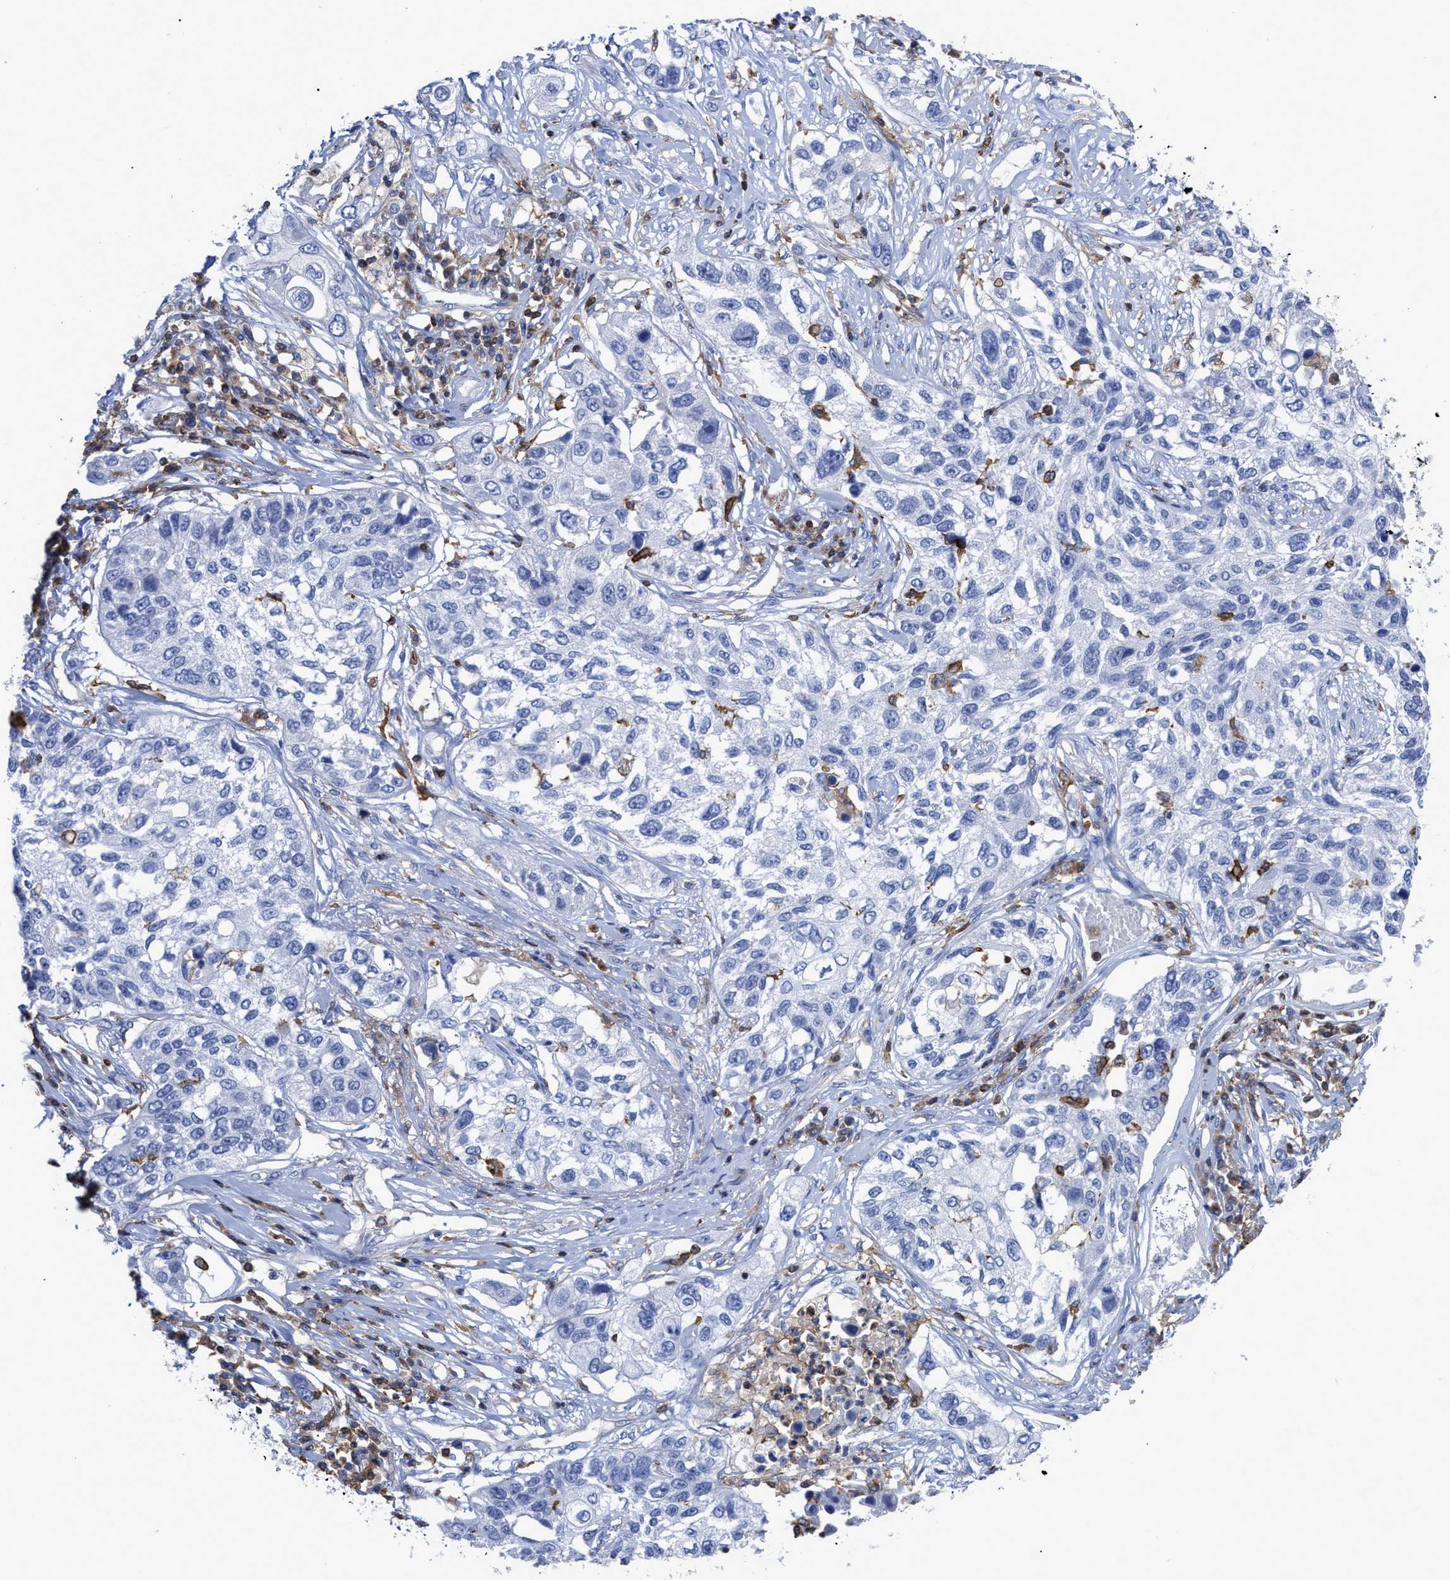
{"staining": {"intensity": "negative", "quantity": "none", "location": "none"}, "tissue": "lung cancer", "cell_type": "Tumor cells", "image_type": "cancer", "snomed": [{"axis": "morphology", "description": "Squamous cell carcinoma, NOS"}, {"axis": "topography", "description": "Lung"}], "caption": "This is an immunohistochemistry (IHC) image of lung cancer (squamous cell carcinoma). There is no expression in tumor cells.", "gene": "HCLS1", "patient": {"sex": "male", "age": 71}}